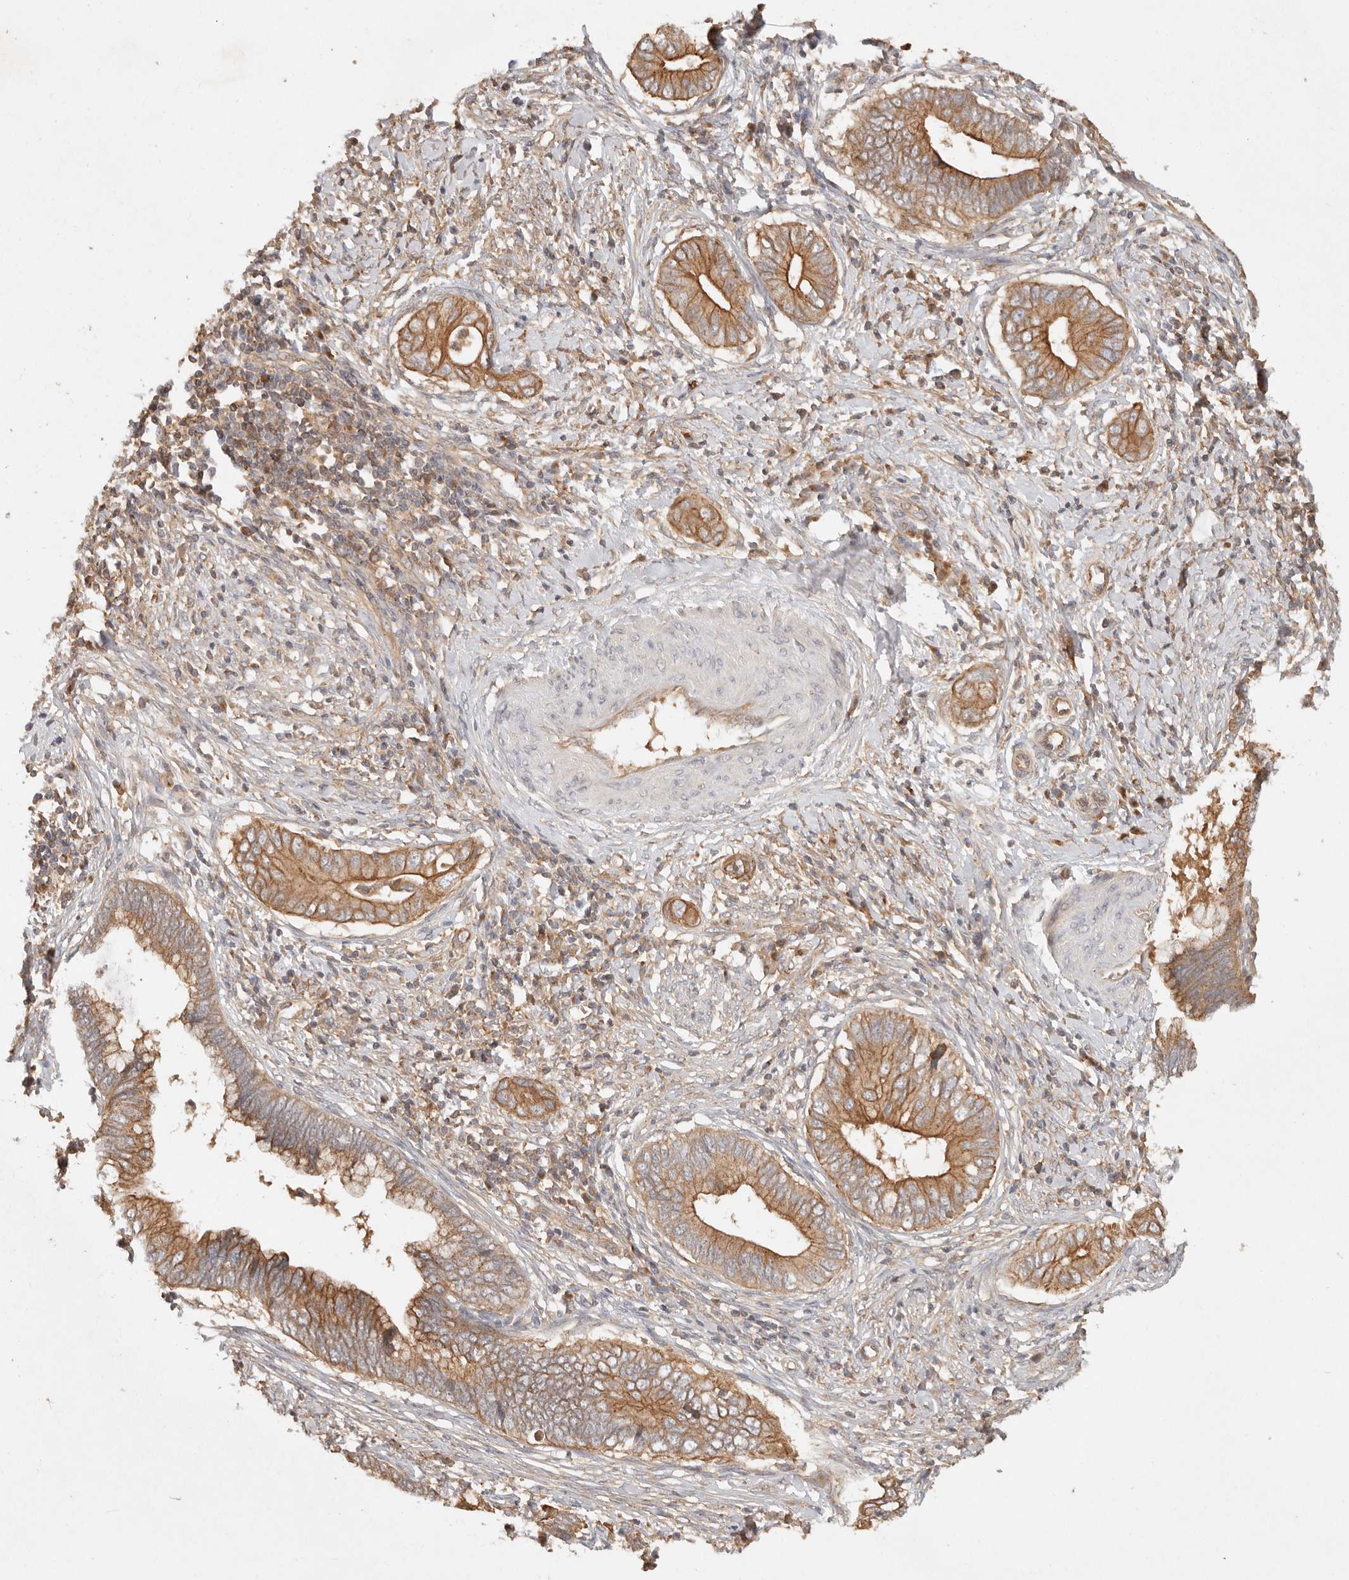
{"staining": {"intensity": "moderate", "quantity": ">75%", "location": "cytoplasmic/membranous"}, "tissue": "cervical cancer", "cell_type": "Tumor cells", "image_type": "cancer", "snomed": [{"axis": "morphology", "description": "Adenocarcinoma, NOS"}, {"axis": "topography", "description": "Cervix"}], "caption": "About >75% of tumor cells in human cervical cancer (adenocarcinoma) reveal moderate cytoplasmic/membranous protein positivity as visualized by brown immunohistochemical staining.", "gene": "HECTD3", "patient": {"sex": "female", "age": 44}}